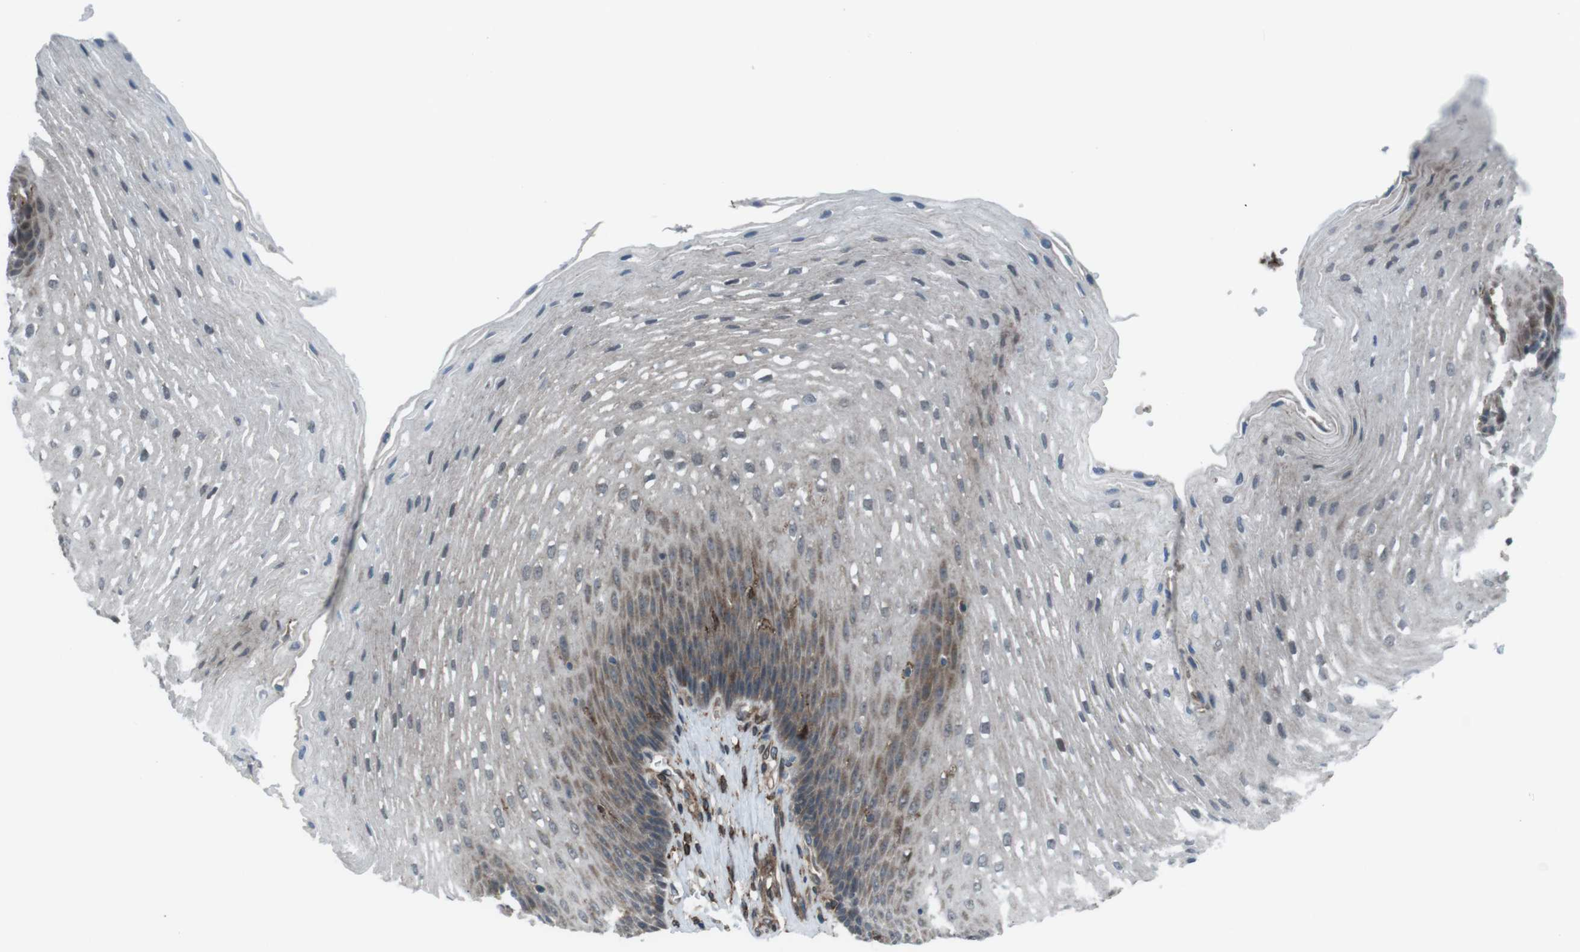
{"staining": {"intensity": "moderate", "quantity": "25%-75%", "location": "cytoplasmic/membranous"}, "tissue": "esophagus", "cell_type": "Squamous epithelial cells", "image_type": "normal", "snomed": [{"axis": "morphology", "description": "Normal tissue, NOS"}, {"axis": "topography", "description": "Esophagus"}], "caption": "Immunohistochemical staining of normal esophagus demonstrates 25%-75% levels of moderate cytoplasmic/membranous protein staining in approximately 25%-75% of squamous epithelial cells. The protein of interest is shown in brown color, while the nuclei are stained blue.", "gene": "GDF10", "patient": {"sex": "male", "age": 48}}